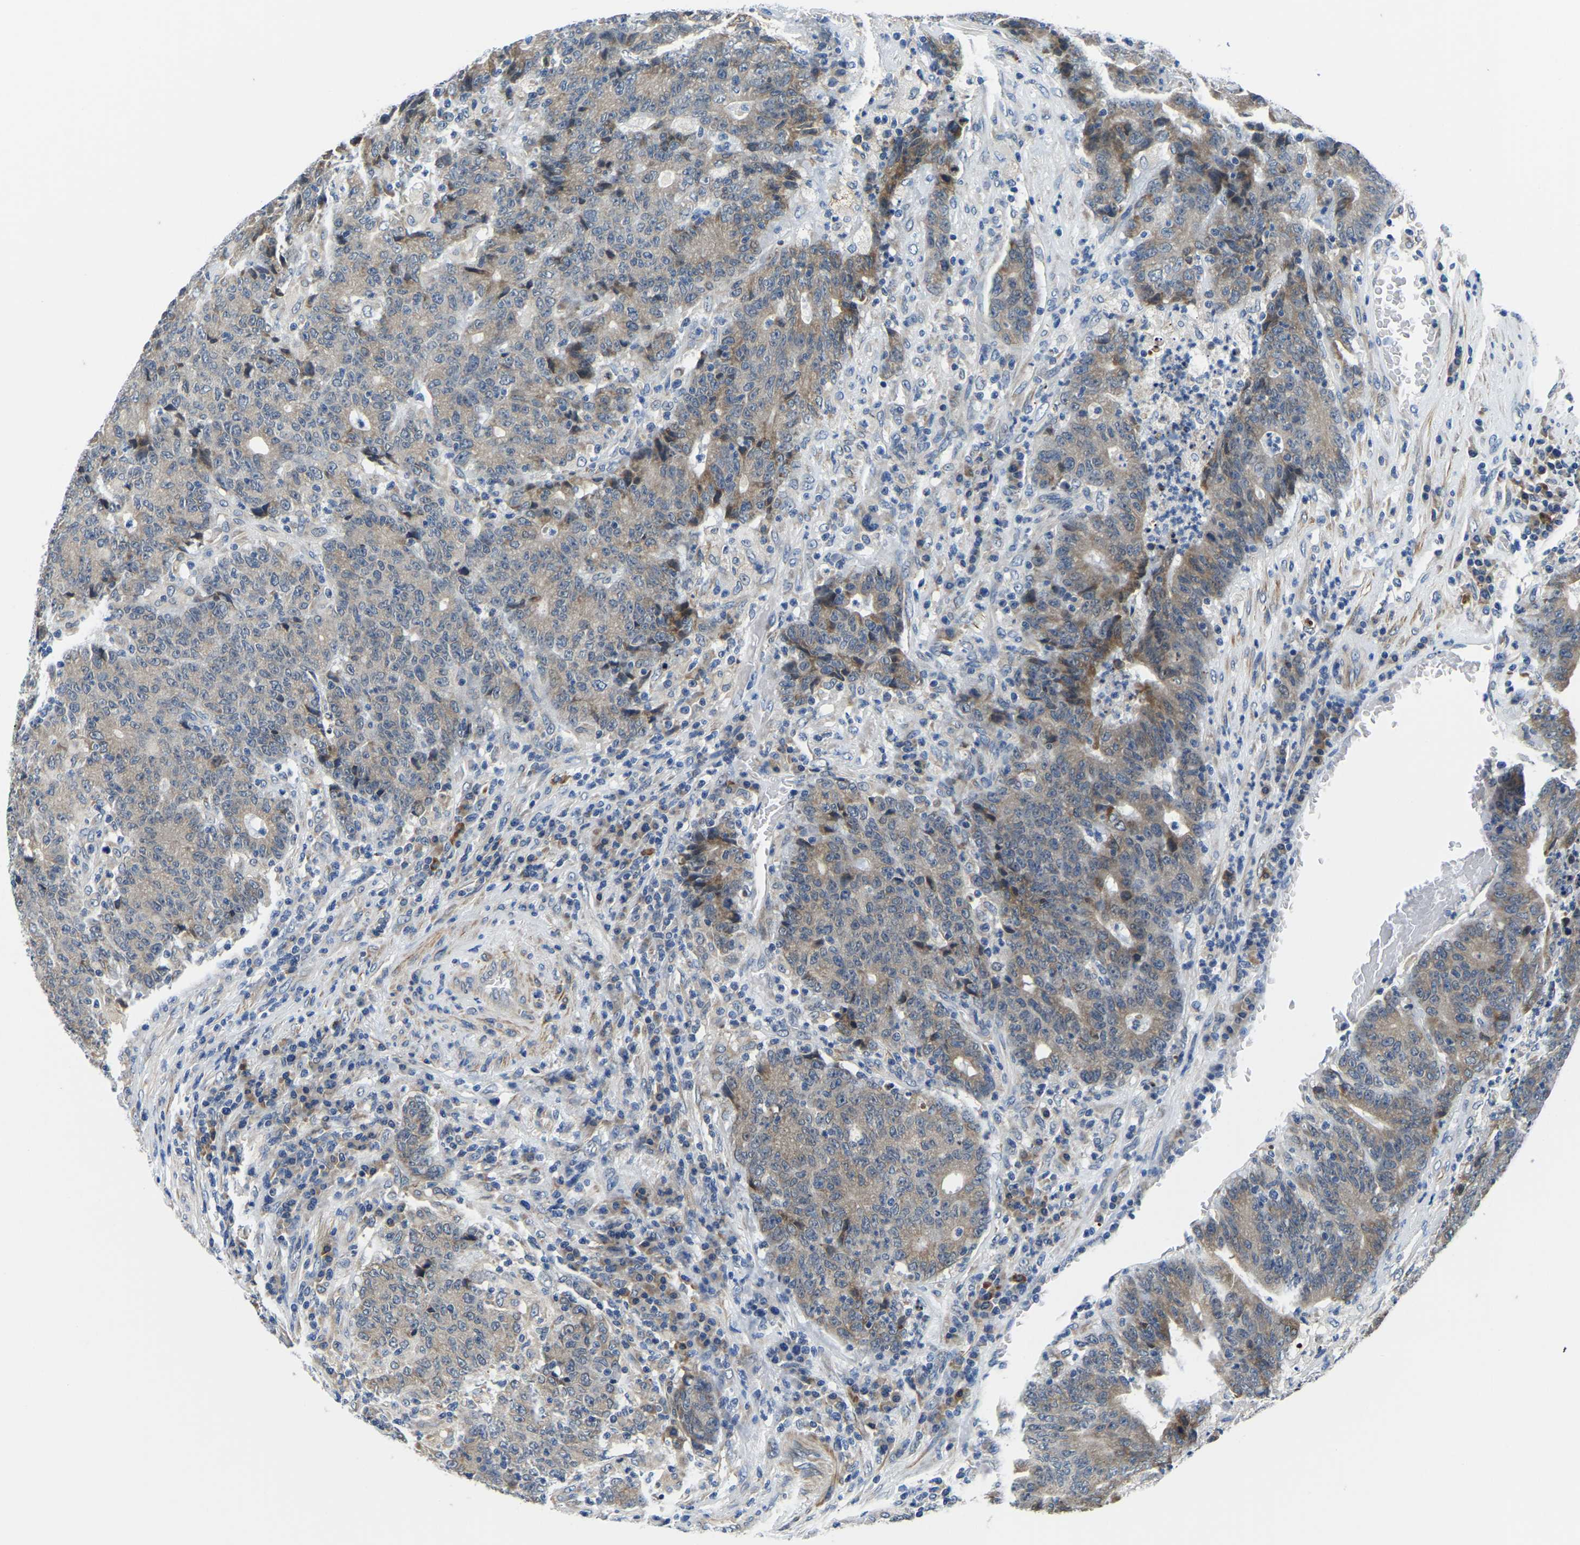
{"staining": {"intensity": "weak", "quantity": "25%-75%", "location": "cytoplasmic/membranous"}, "tissue": "colorectal cancer", "cell_type": "Tumor cells", "image_type": "cancer", "snomed": [{"axis": "morphology", "description": "Normal tissue, NOS"}, {"axis": "morphology", "description": "Adenocarcinoma, NOS"}, {"axis": "topography", "description": "Colon"}], "caption": "Weak cytoplasmic/membranous positivity for a protein is identified in about 25%-75% of tumor cells of colorectal adenocarcinoma using IHC.", "gene": "LIAS", "patient": {"sex": "female", "age": 75}}